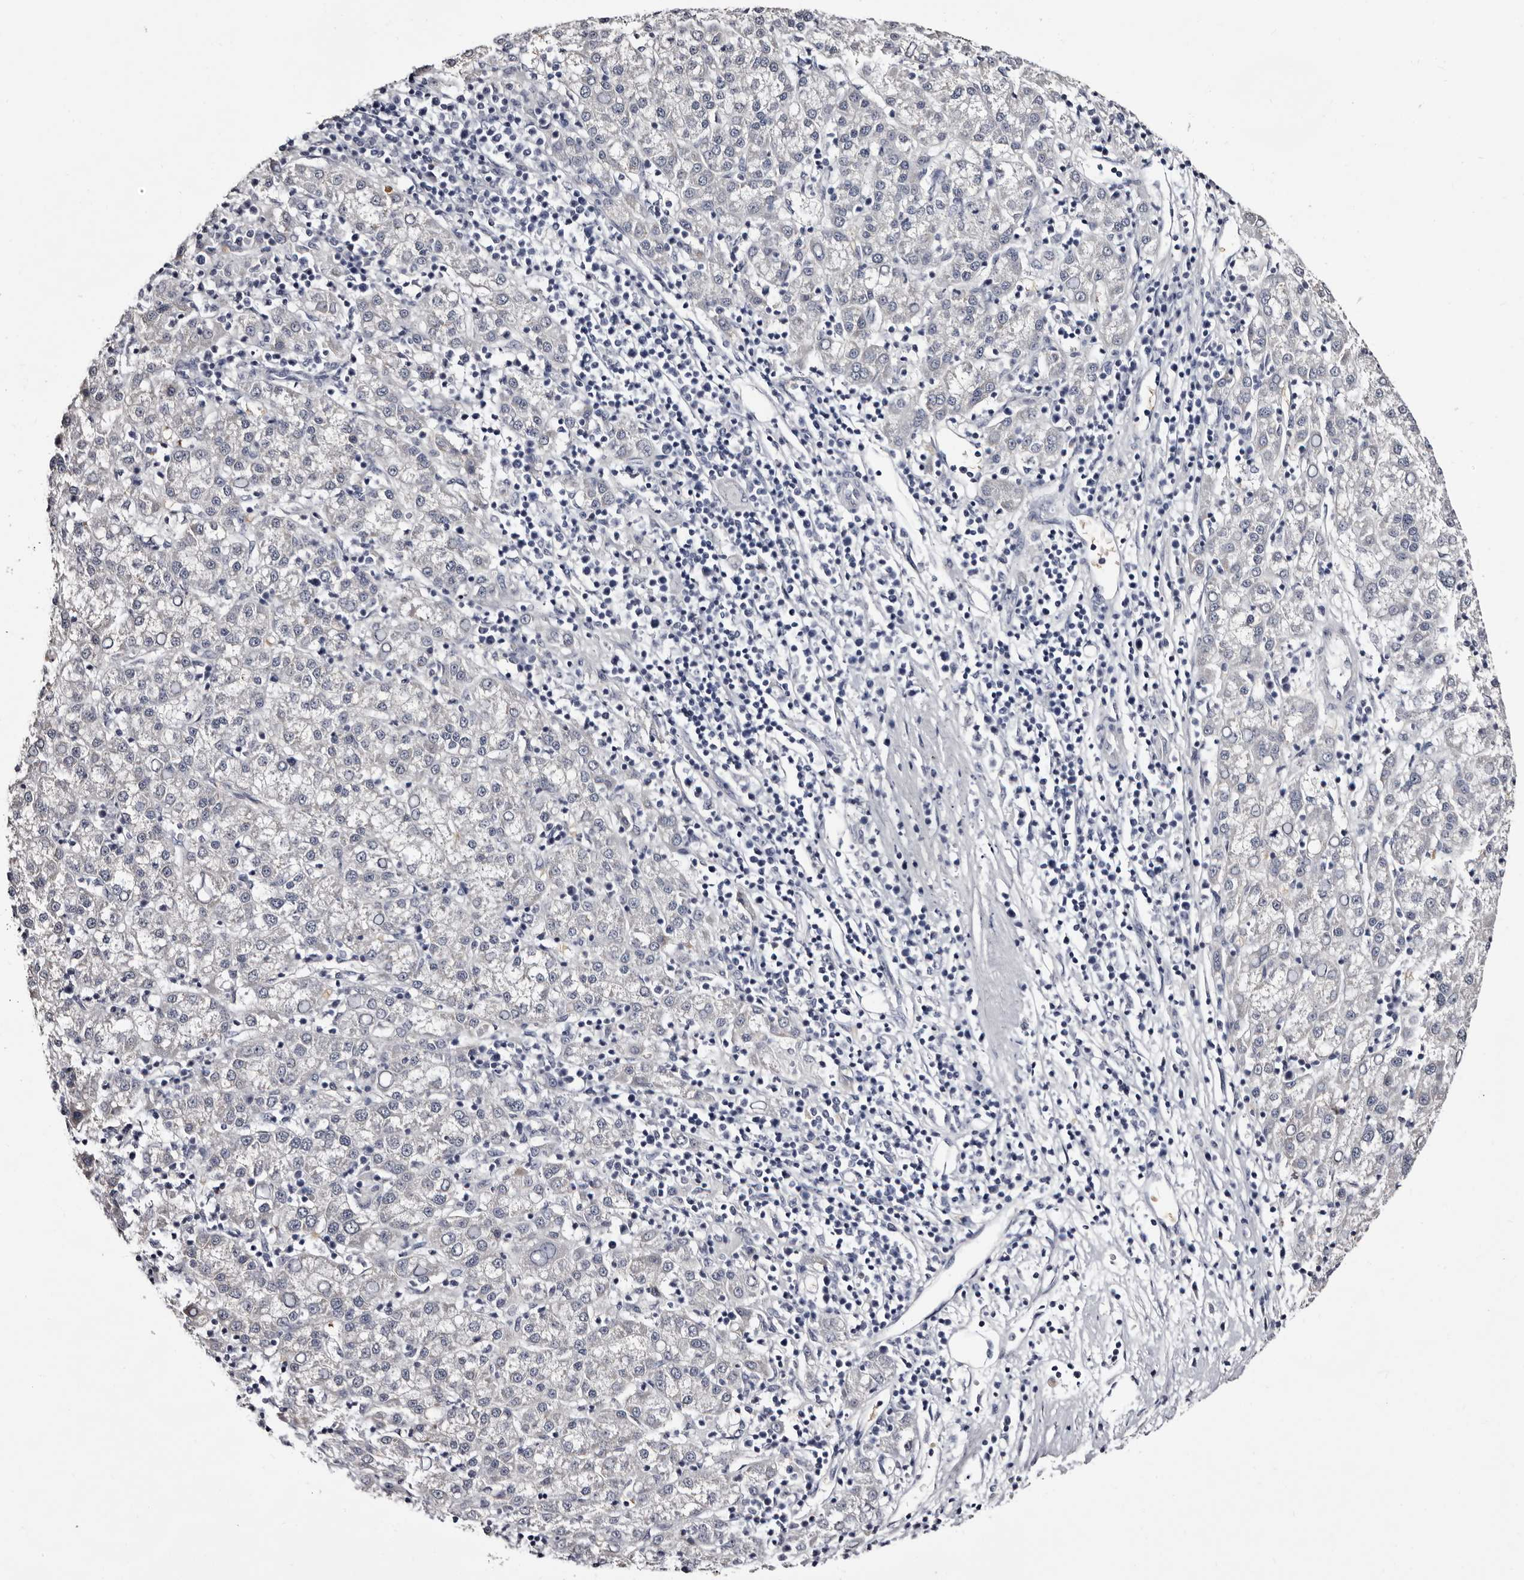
{"staining": {"intensity": "negative", "quantity": "none", "location": "none"}, "tissue": "liver cancer", "cell_type": "Tumor cells", "image_type": "cancer", "snomed": [{"axis": "morphology", "description": "Carcinoma, Hepatocellular, NOS"}, {"axis": "topography", "description": "Liver"}], "caption": "The photomicrograph displays no staining of tumor cells in liver cancer (hepatocellular carcinoma). The staining is performed using DAB (3,3'-diaminobenzidine) brown chromogen with nuclei counter-stained in using hematoxylin.", "gene": "BPGM", "patient": {"sex": "female", "age": 58}}